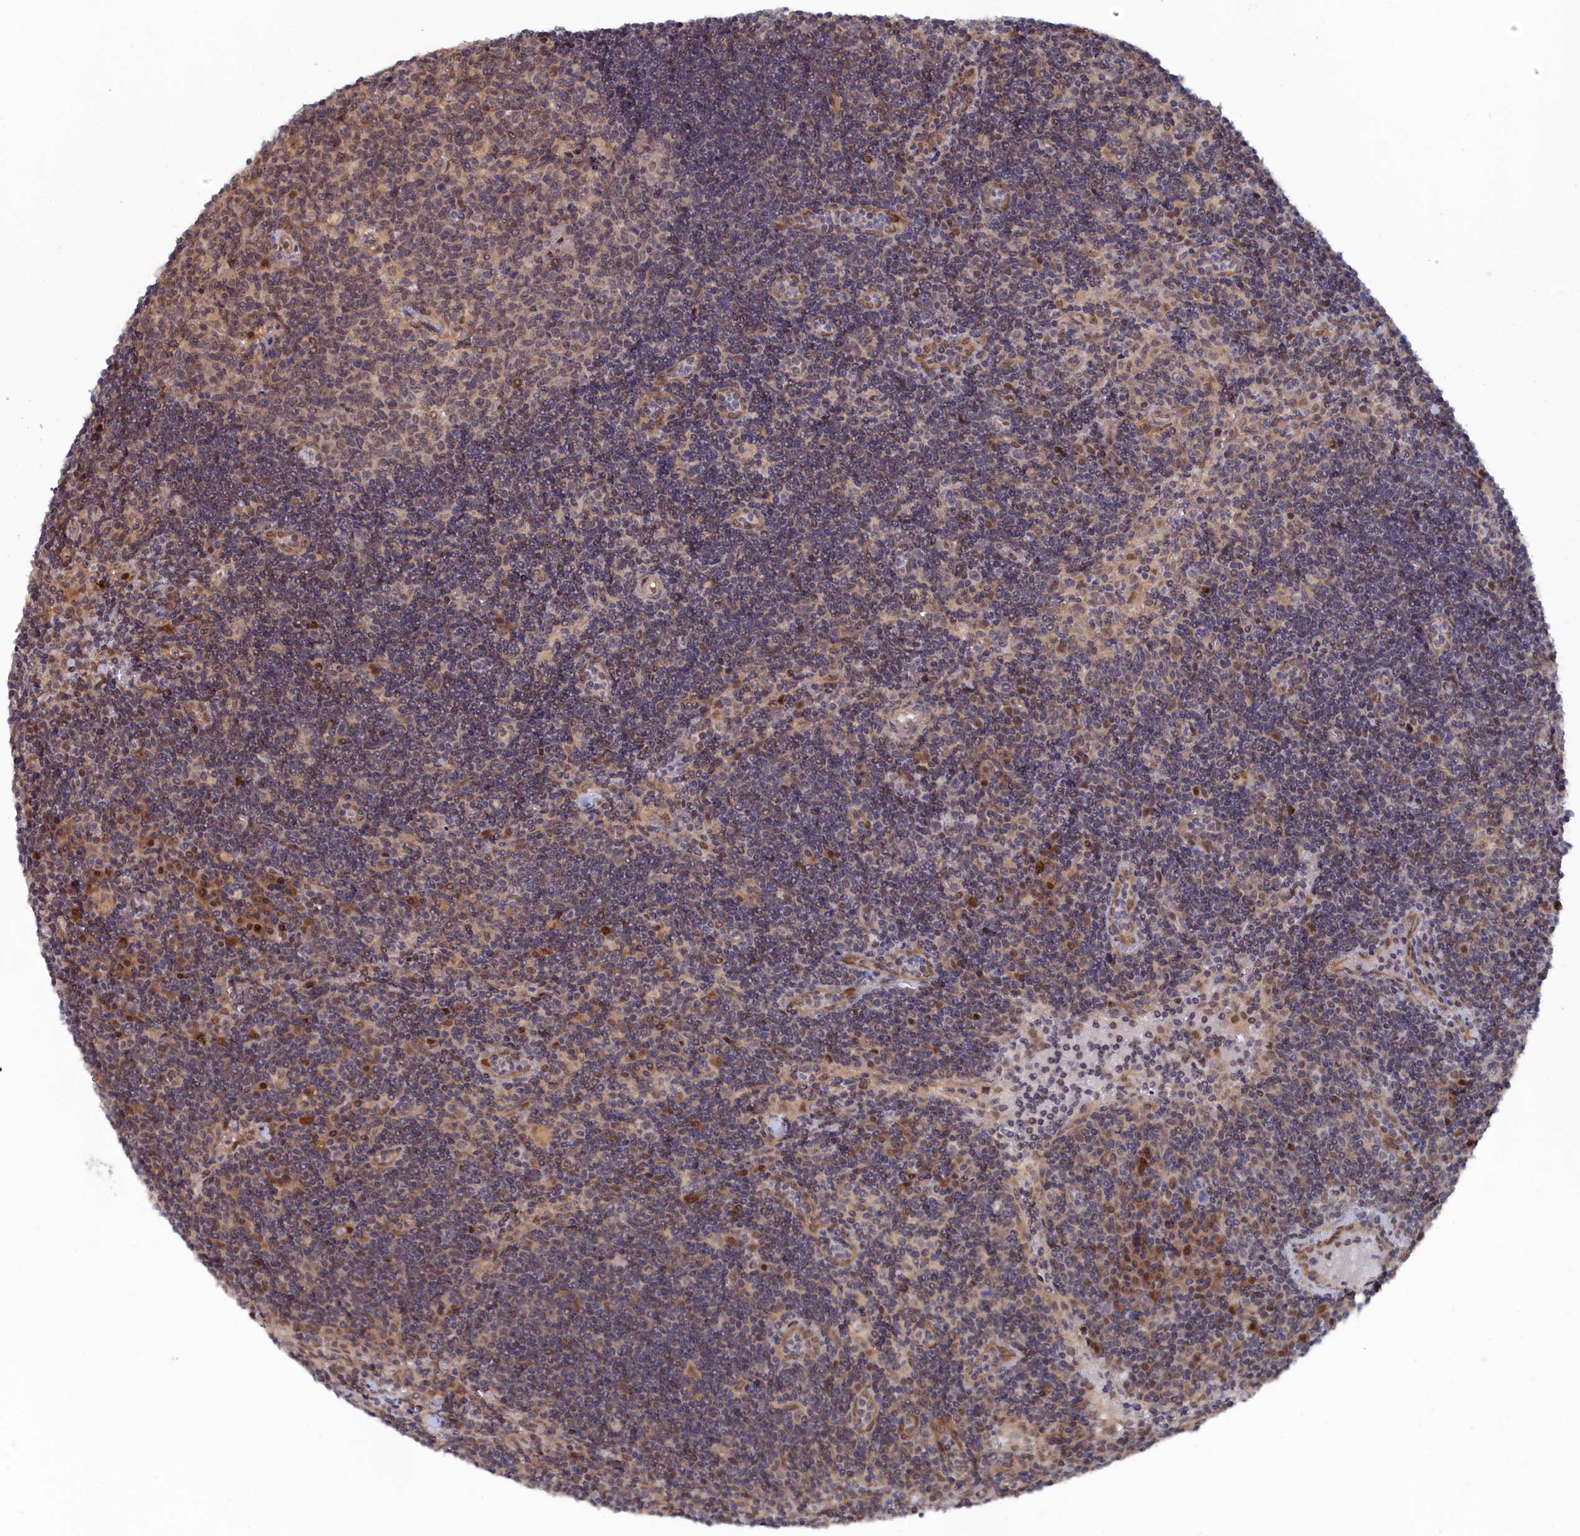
{"staining": {"intensity": "moderate", "quantity": "<25%", "location": "nuclear"}, "tissue": "lymph node", "cell_type": "Germinal center cells", "image_type": "normal", "snomed": [{"axis": "morphology", "description": "Normal tissue, NOS"}, {"axis": "topography", "description": "Lymph node"}], "caption": "Approximately <25% of germinal center cells in normal lymph node demonstrate moderate nuclear protein positivity as visualized by brown immunohistochemical staining.", "gene": "ELOVL6", "patient": {"sex": "female", "age": 32}}